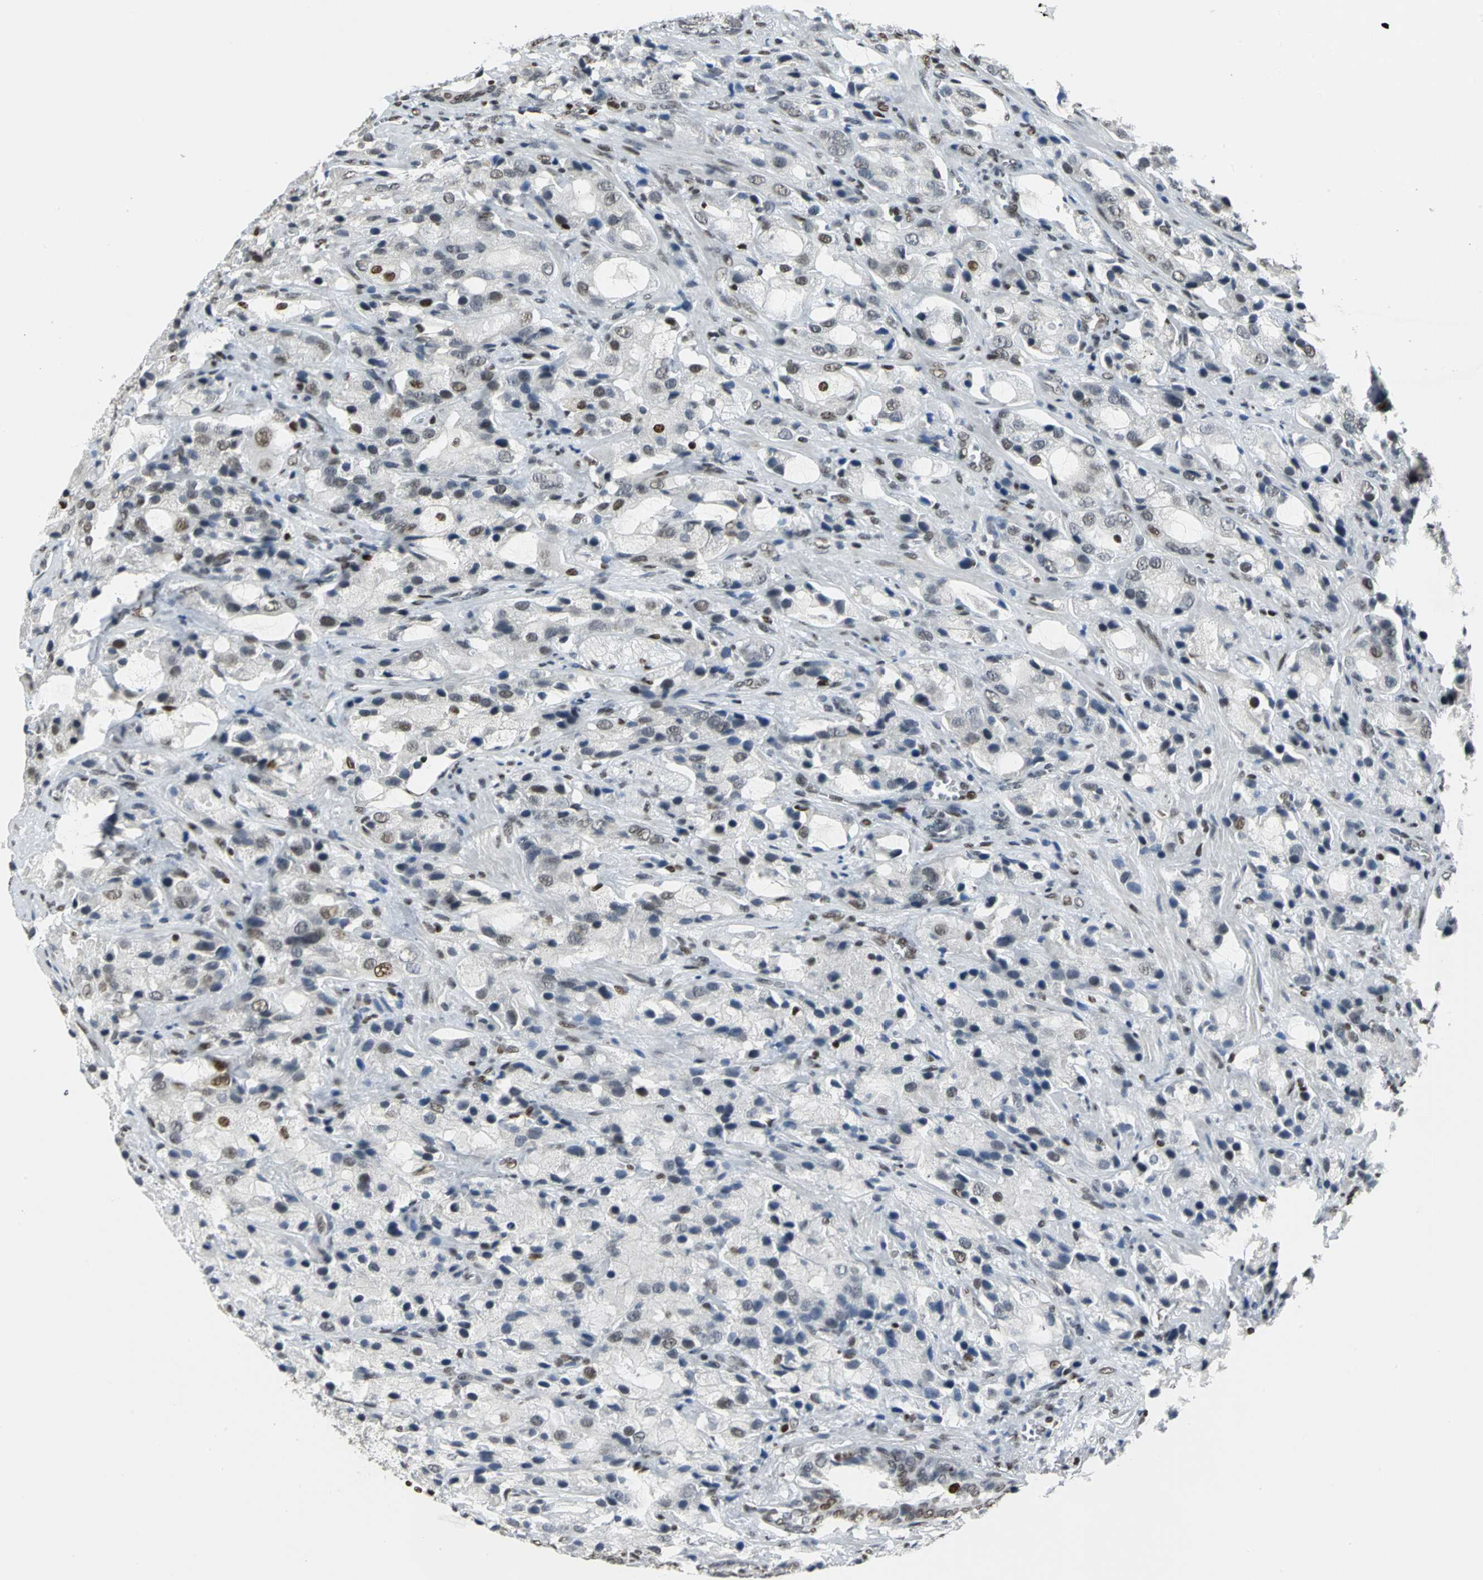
{"staining": {"intensity": "moderate", "quantity": "<25%", "location": "nuclear"}, "tissue": "prostate cancer", "cell_type": "Tumor cells", "image_type": "cancer", "snomed": [{"axis": "morphology", "description": "Adenocarcinoma, High grade"}, {"axis": "topography", "description": "Prostate"}], "caption": "Immunohistochemical staining of prostate cancer demonstrates moderate nuclear protein positivity in approximately <25% of tumor cells.", "gene": "HNRNPD", "patient": {"sex": "male", "age": 70}}